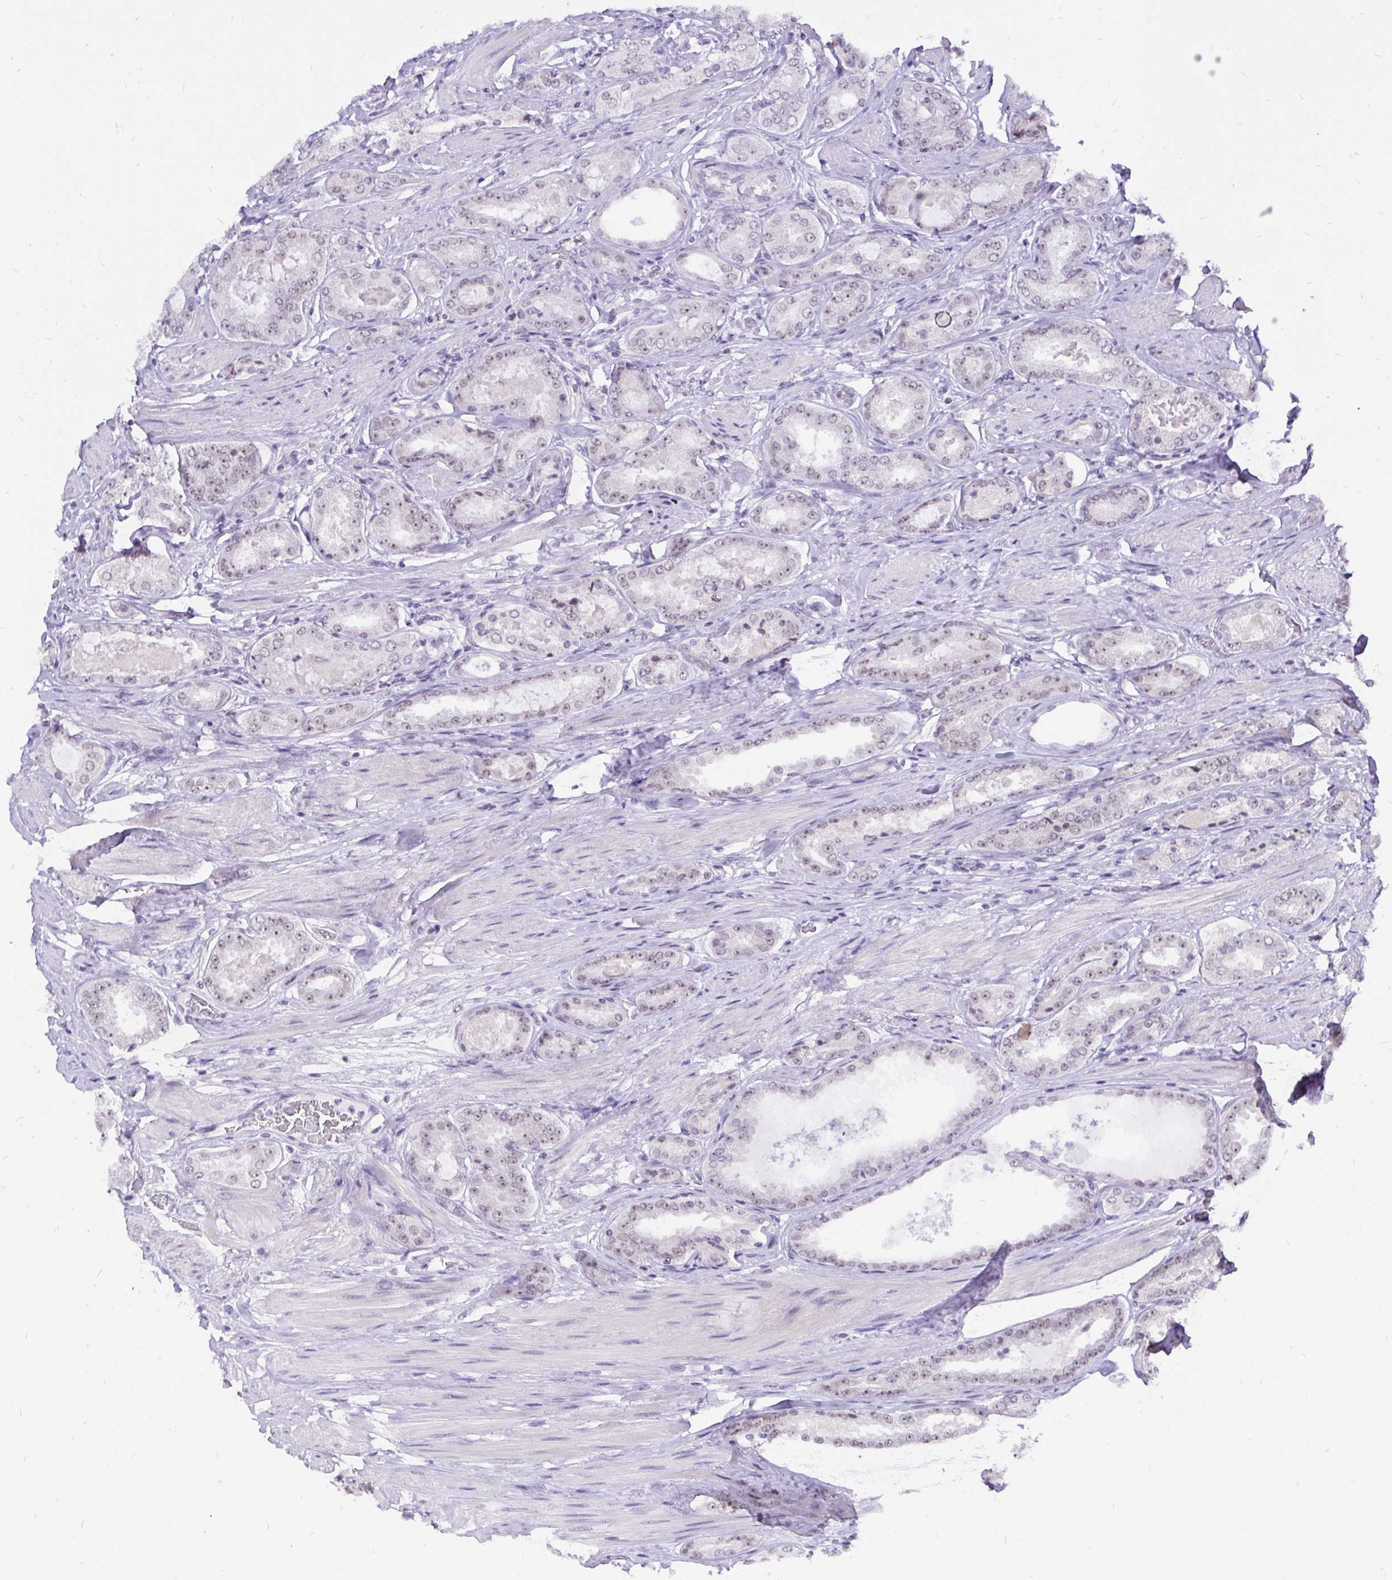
{"staining": {"intensity": "weak", "quantity": ">75%", "location": "nuclear"}, "tissue": "prostate cancer", "cell_type": "Tumor cells", "image_type": "cancer", "snomed": [{"axis": "morphology", "description": "Adenocarcinoma, High grade"}, {"axis": "topography", "description": "Prostate"}], "caption": "Protein expression analysis of prostate adenocarcinoma (high-grade) exhibits weak nuclear expression in approximately >75% of tumor cells. (Brightfield microscopy of DAB IHC at high magnification).", "gene": "ZNF860", "patient": {"sex": "male", "age": 63}}